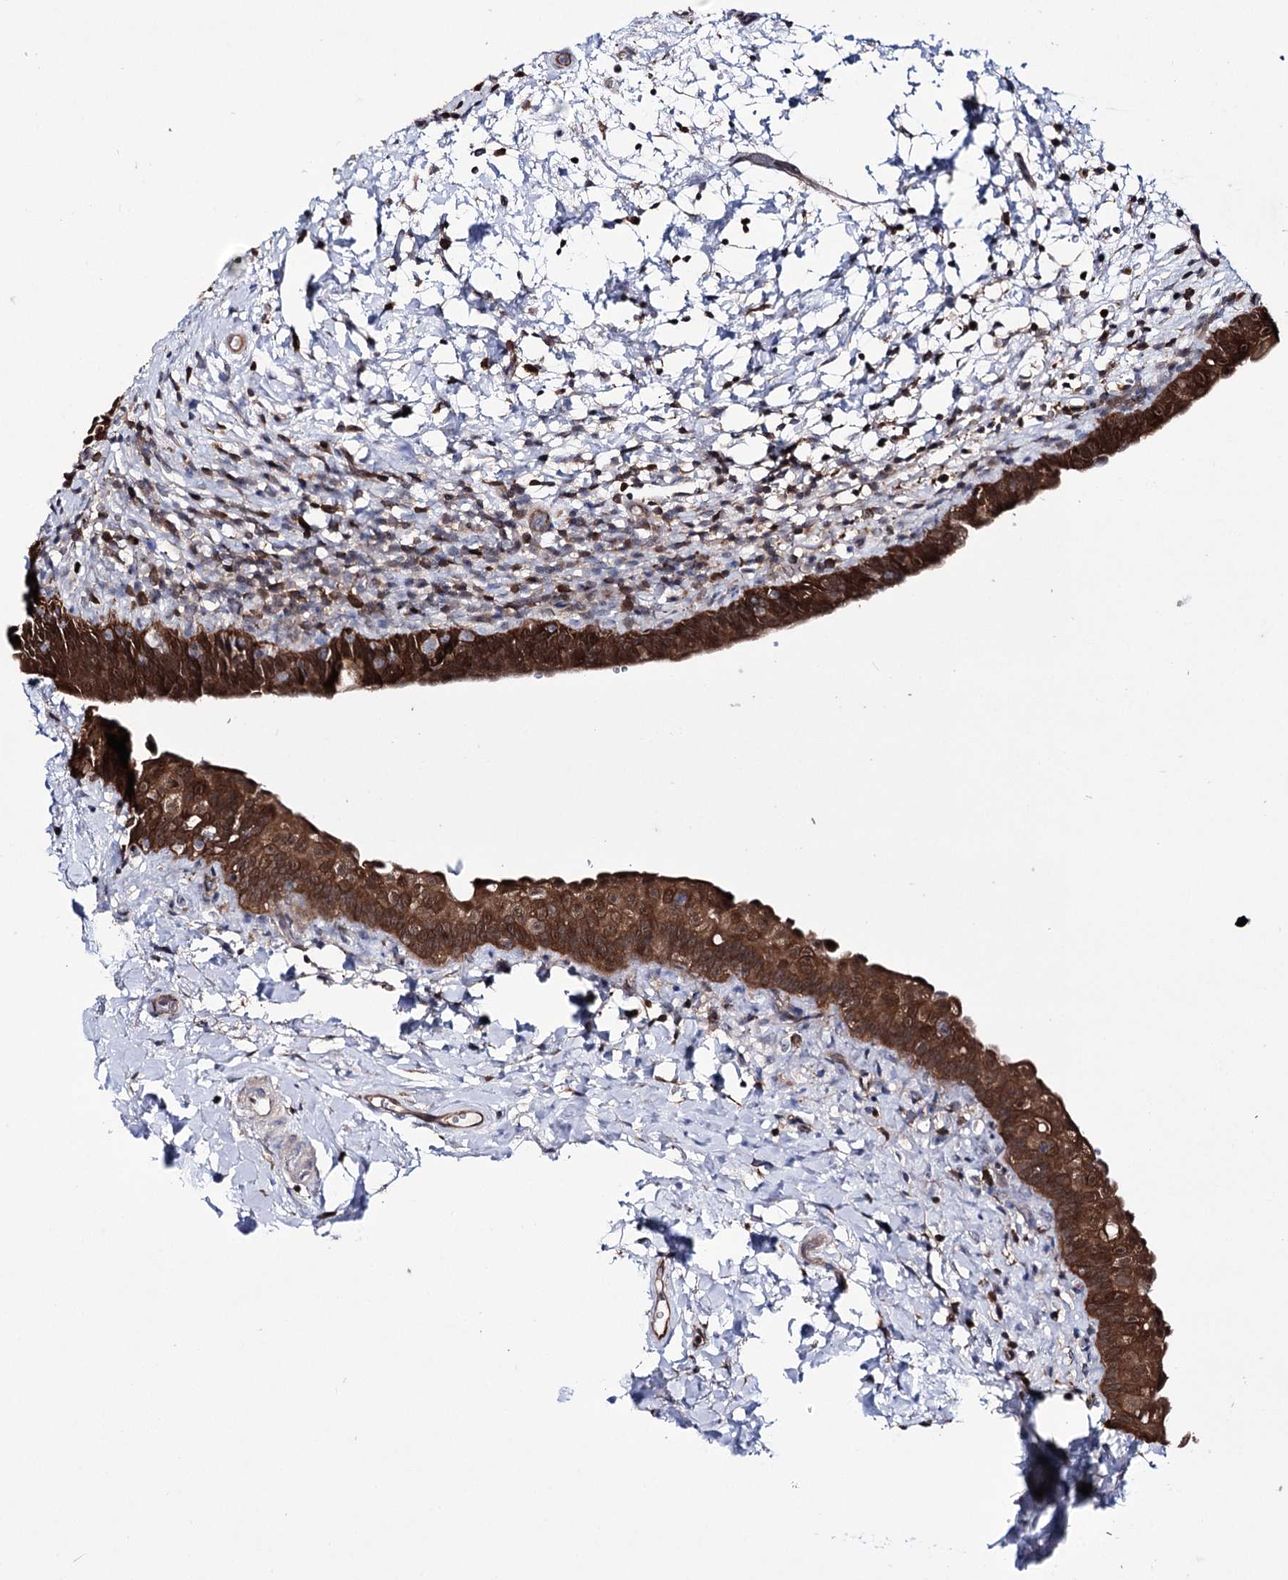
{"staining": {"intensity": "strong", "quantity": ">75%", "location": "cytoplasmic/membranous,nuclear"}, "tissue": "urinary bladder", "cell_type": "Urothelial cells", "image_type": "normal", "snomed": [{"axis": "morphology", "description": "Normal tissue, NOS"}, {"axis": "topography", "description": "Urinary bladder"}], "caption": "Immunohistochemical staining of benign urinary bladder shows >75% levels of strong cytoplasmic/membranous,nuclear protein expression in approximately >75% of urothelial cells. The protein of interest is shown in brown color, while the nuclei are stained blue.", "gene": "PTER", "patient": {"sex": "male", "age": 83}}